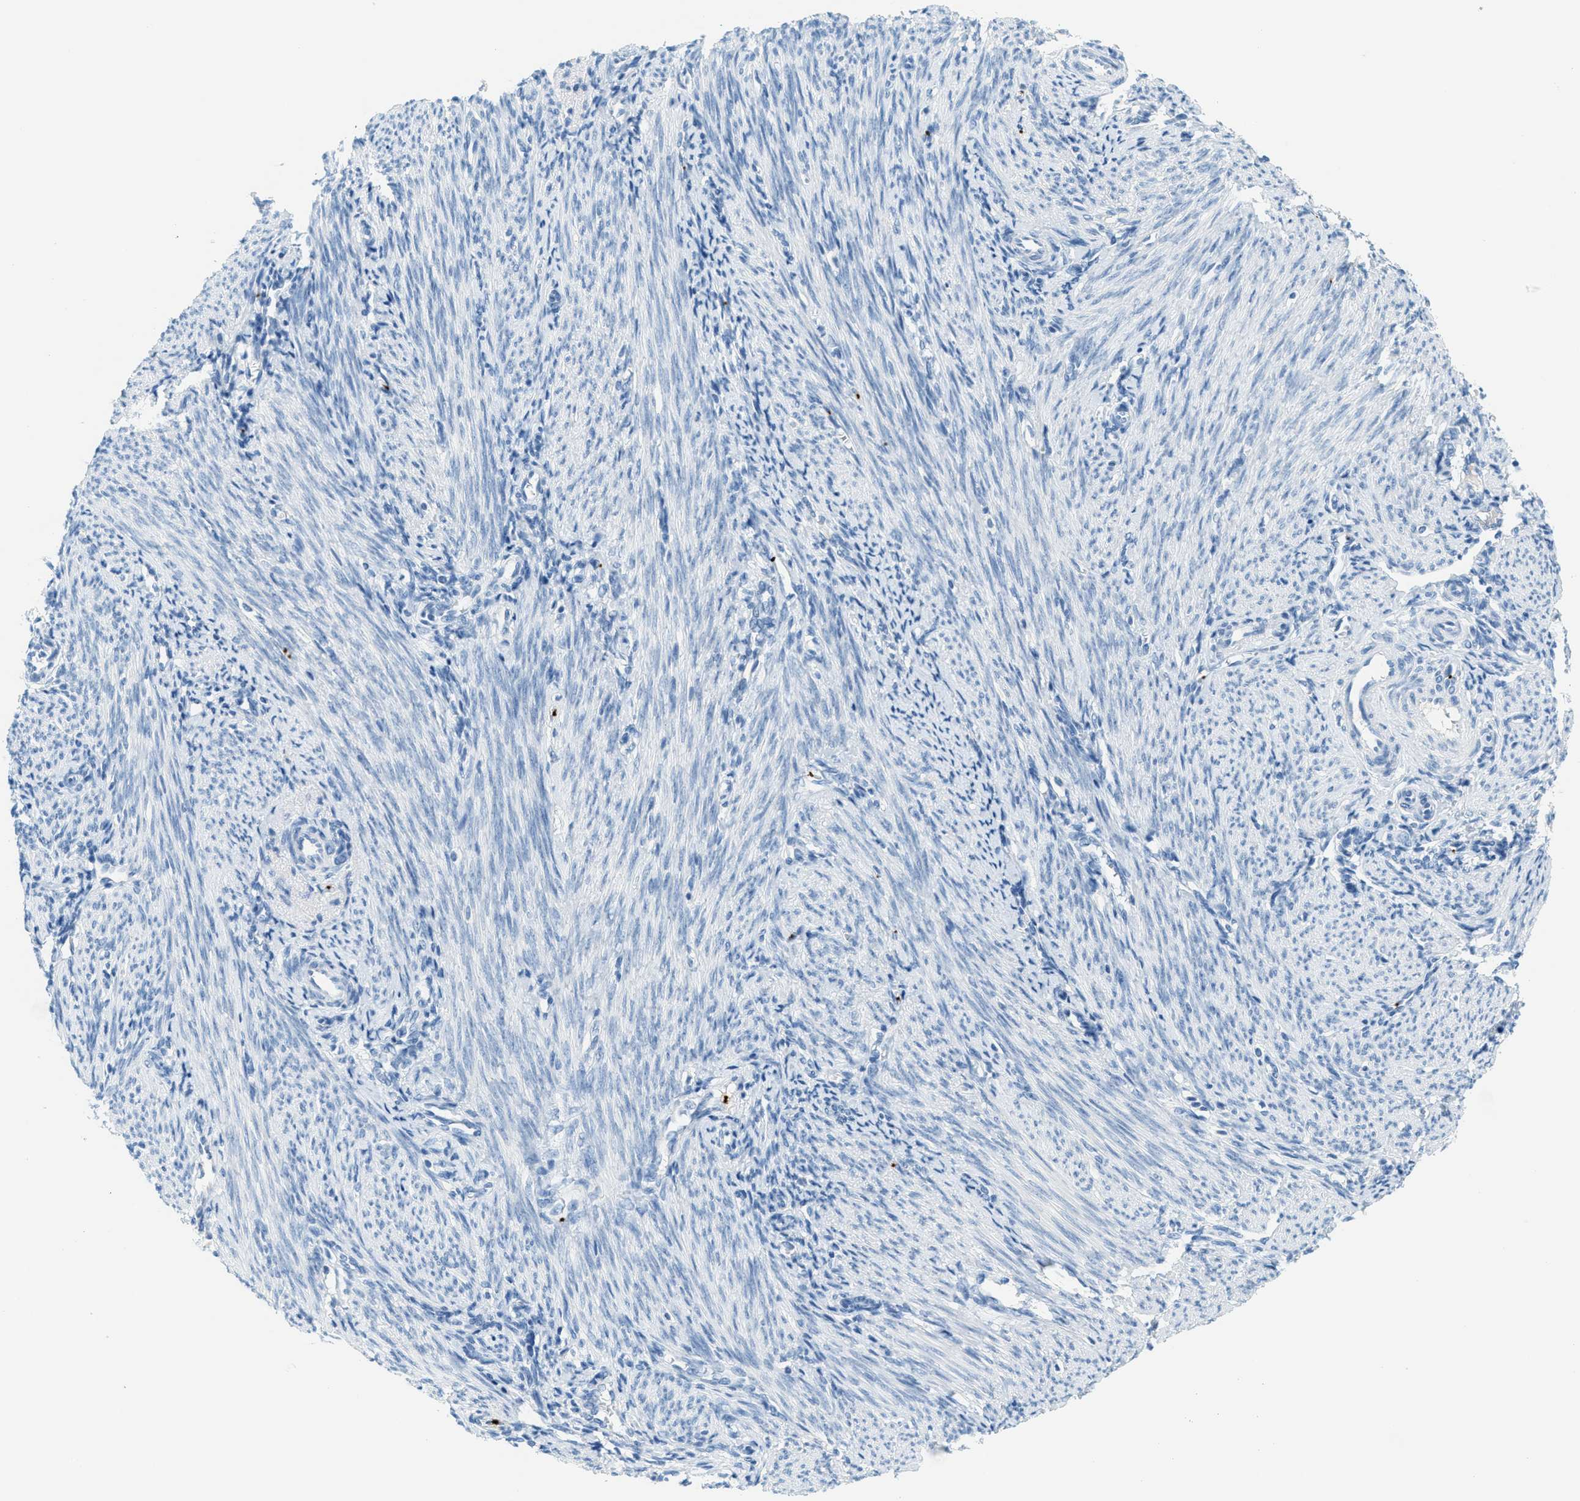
{"staining": {"intensity": "negative", "quantity": "none", "location": "none"}, "tissue": "endometrium", "cell_type": "Cells in endometrial stroma", "image_type": "normal", "snomed": [{"axis": "morphology", "description": "Normal tissue, NOS"}, {"axis": "topography", "description": "Uterus"}, {"axis": "topography", "description": "Endometrium"}], "caption": "This is a micrograph of immunohistochemistry (IHC) staining of unremarkable endometrium, which shows no staining in cells in endometrial stroma.", "gene": "PPBP", "patient": {"sex": "female", "age": 33}}